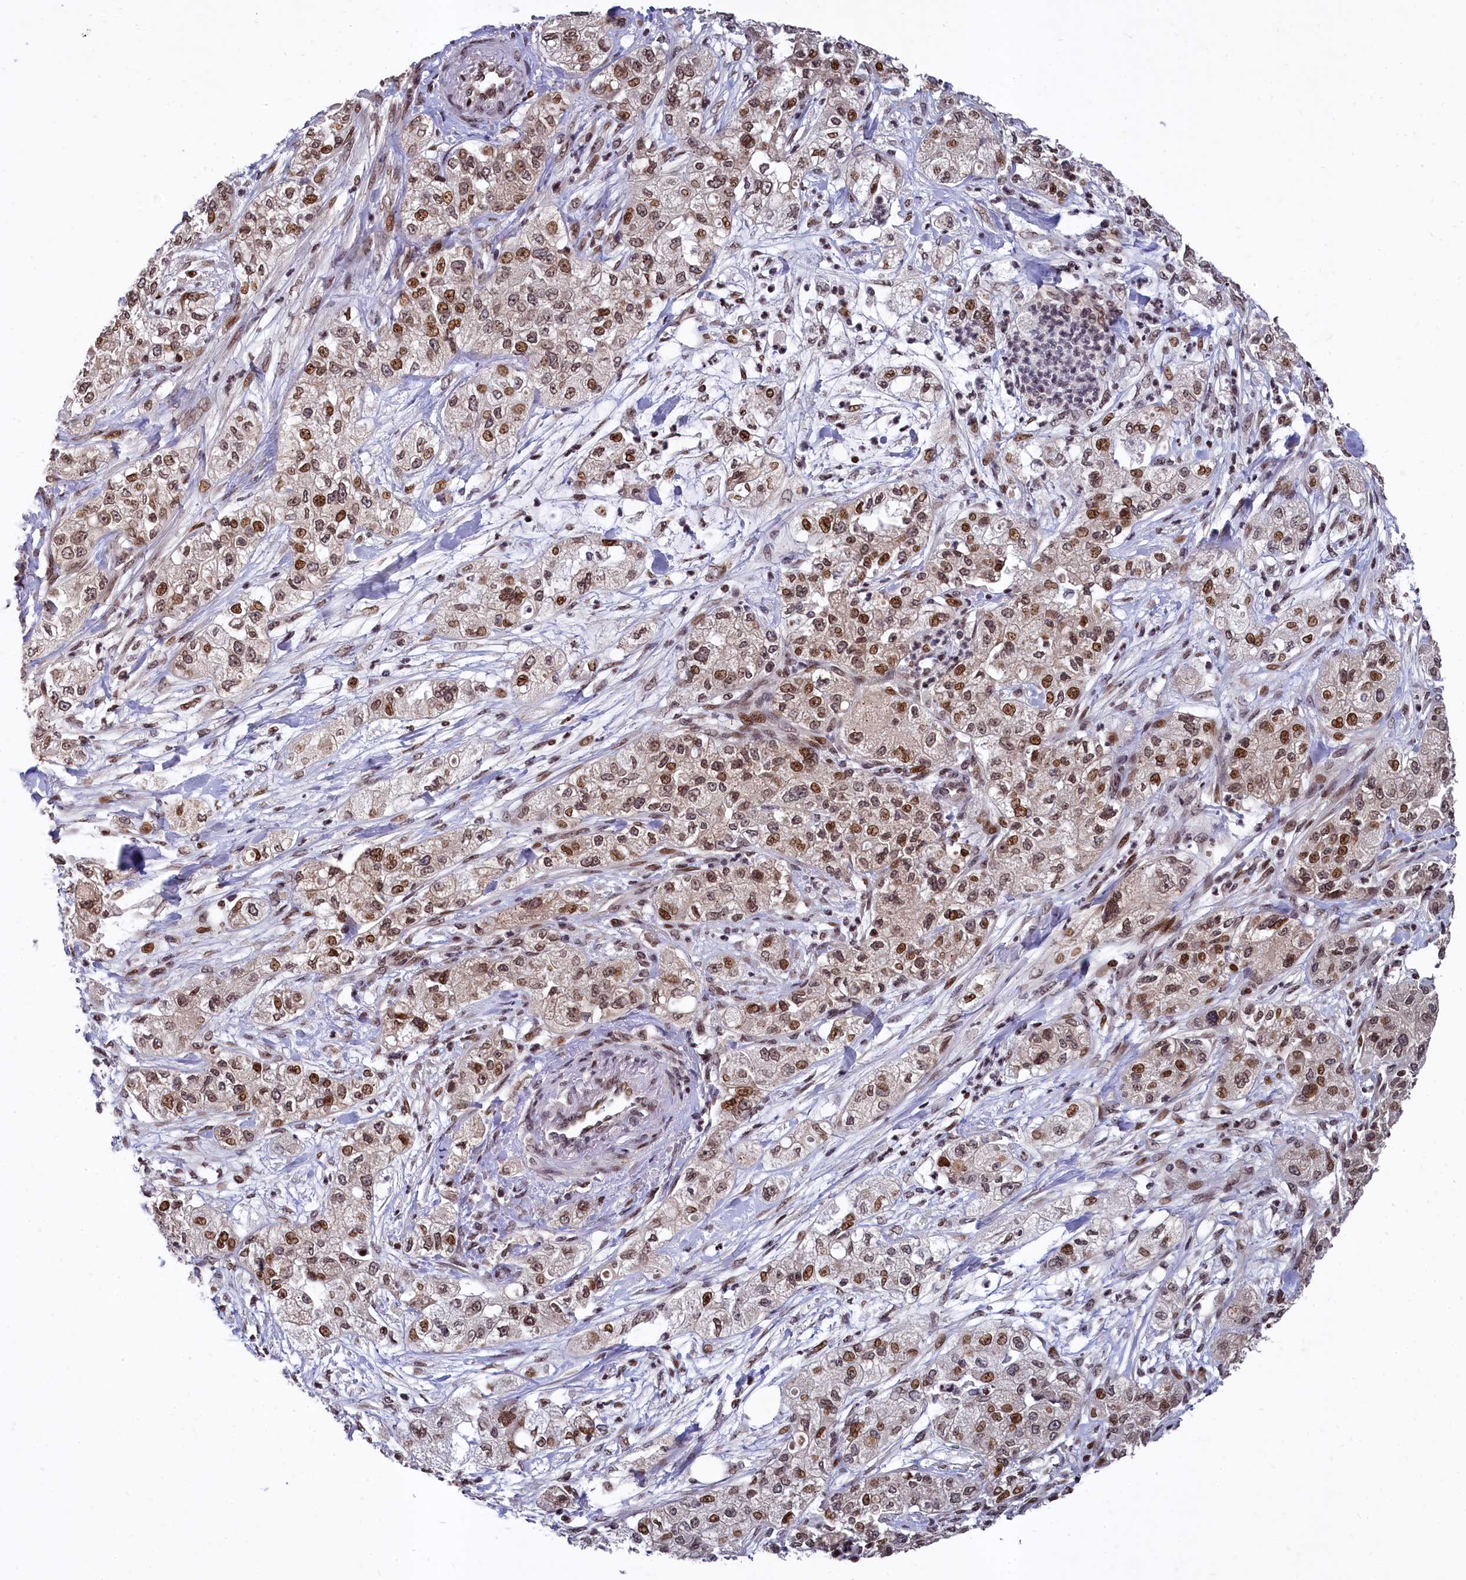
{"staining": {"intensity": "moderate", "quantity": ">75%", "location": "cytoplasmic/membranous,nuclear"}, "tissue": "pancreatic cancer", "cell_type": "Tumor cells", "image_type": "cancer", "snomed": [{"axis": "morphology", "description": "Adenocarcinoma, NOS"}, {"axis": "topography", "description": "Pancreas"}], "caption": "Moderate cytoplasmic/membranous and nuclear positivity for a protein is appreciated in about >75% of tumor cells of pancreatic cancer (adenocarcinoma) using IHC.", "gene": "FAM217B", "patient": {"sex": "female", "age": 78}}